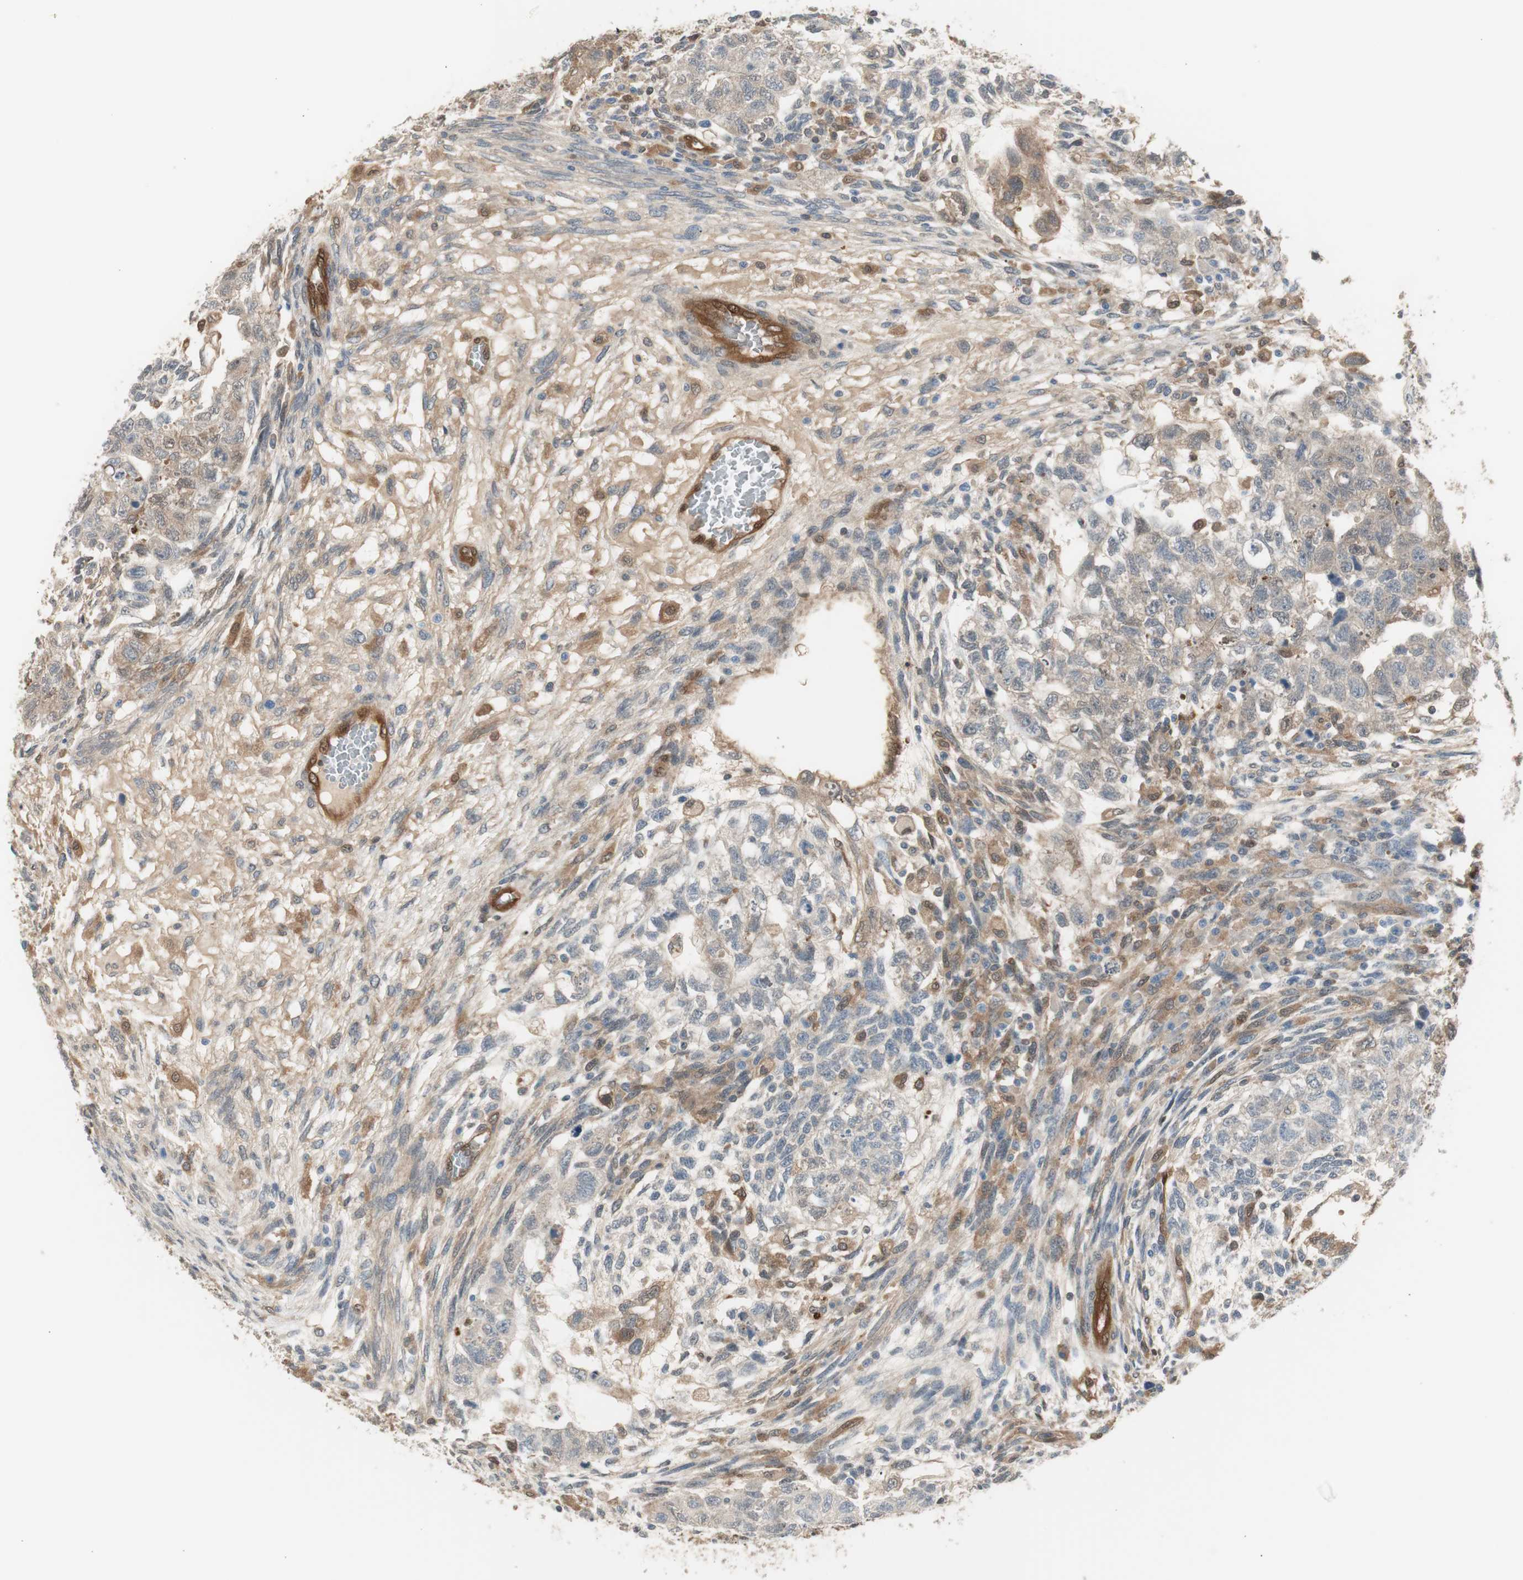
{"staining": {"intensity": "weak", "quantity": "25%-75%", "location": "cytoplasmic/membranous"}, "tissue": "testis cancer", "cell_type": "Tumor cells", "image_type": "cancer", "snomed": [{"axis": "morphology", "description": "Normal tissue, NOS"}, {"axis": "morphology", "description": "Carcinoma, Embryonal, NOS"}, {"axis": "topography", "description": "Testis"}], "caption": "Protein expression analysis of embryonal carcinoma (testis) displays weak cytoplasmic/membranous staining in approximately 25%-75% of tumor cells.", "gene": "SERPINB6", "patient": {"sex": "male", "age": 36}}